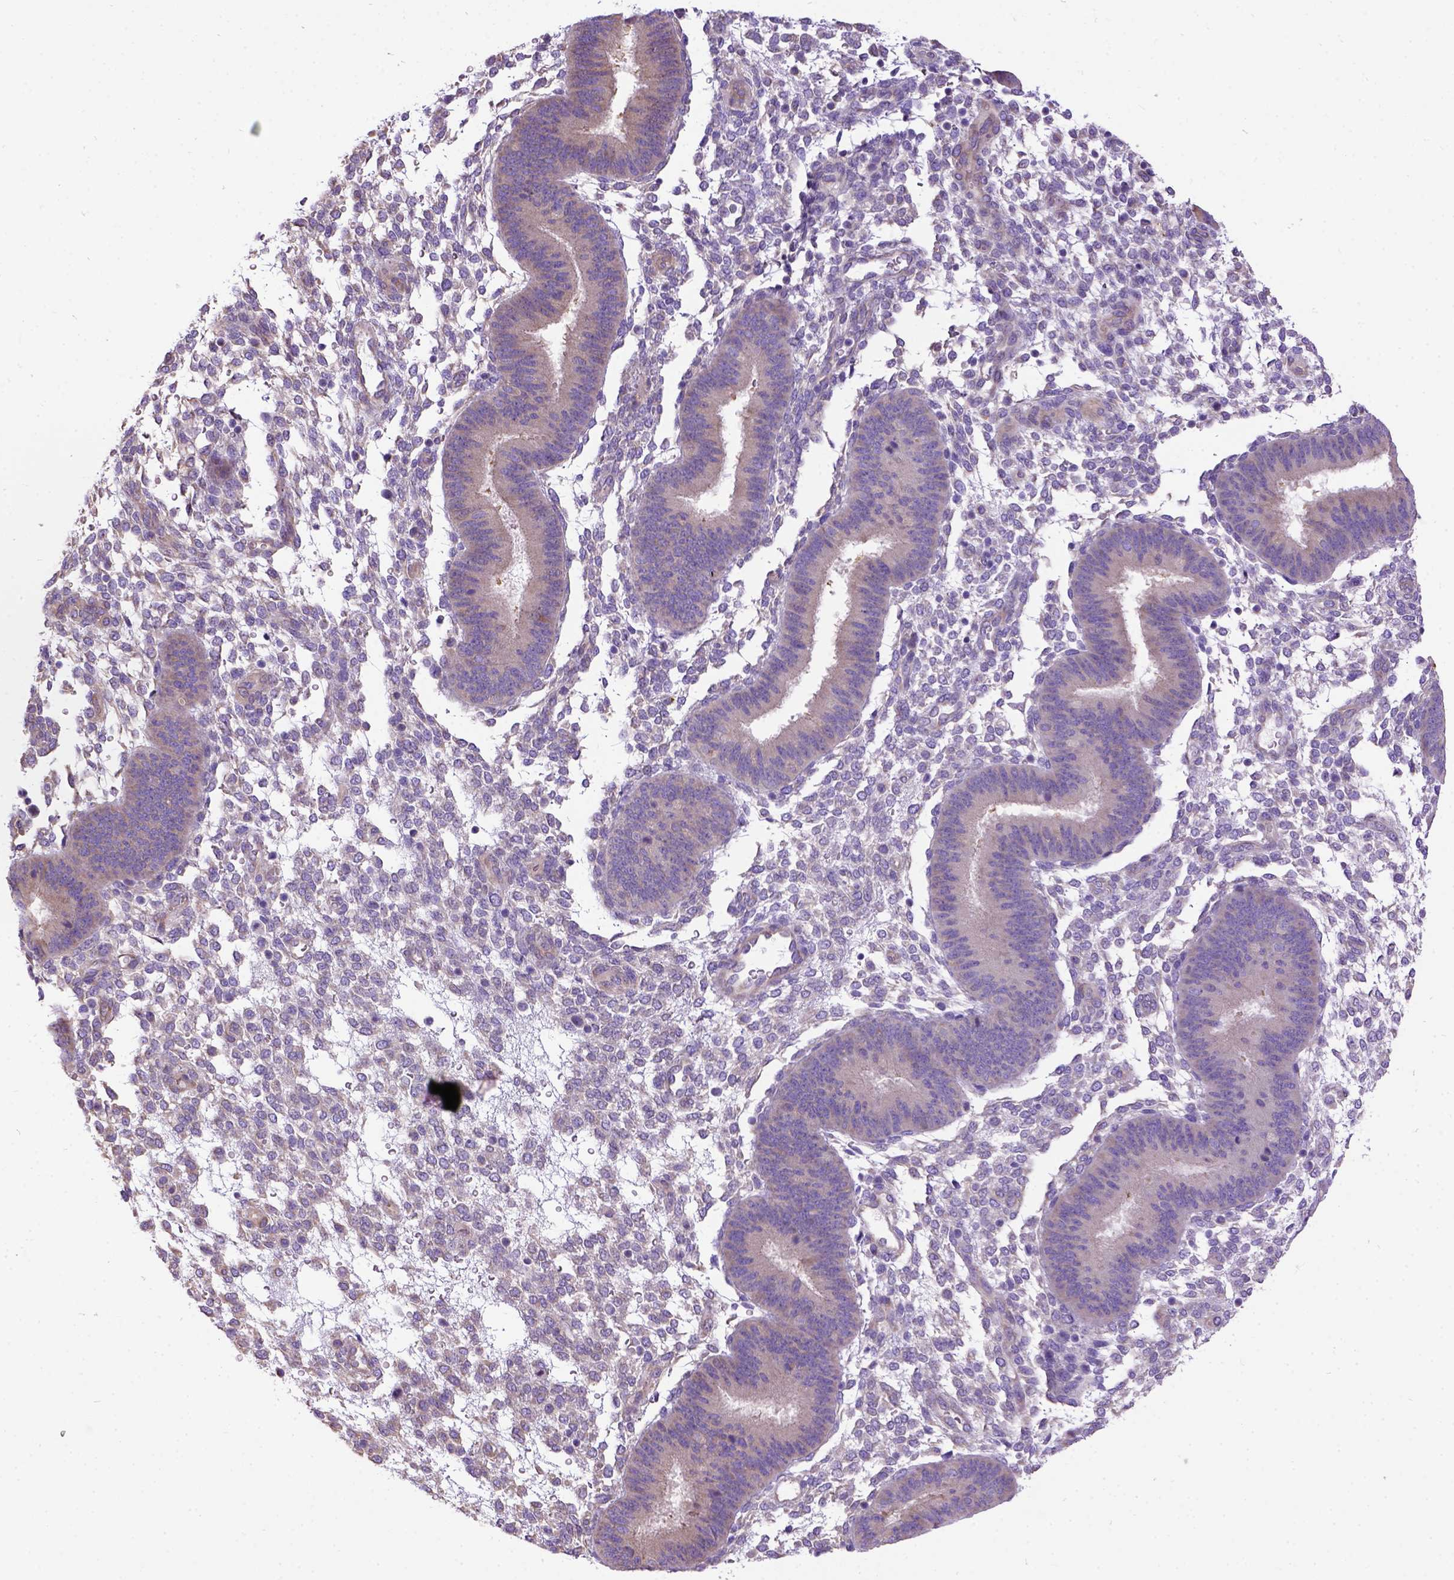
{"staining": {"intensity": "negative", "quantity": "none", "location": "none"}, "tissue": "endometrium", "cell_type": "Cells in endometrial stroma", "image_type": "normal", "snomed": [{"axis": "morphology", "description": "Normal tissue, NOS"}, {"axis": "topography", "description": "Endometrium"}], "caption": "This is a photomicrograph of immunohistochemistry (IHC) staining of unremarkable endometrium, which shows no positivity in cells in endometrial stroma. (IHC, brightfield microscopy, high magnification).", "gene": "CFAP54", "patient": {"sex": "female", "age": 39}}